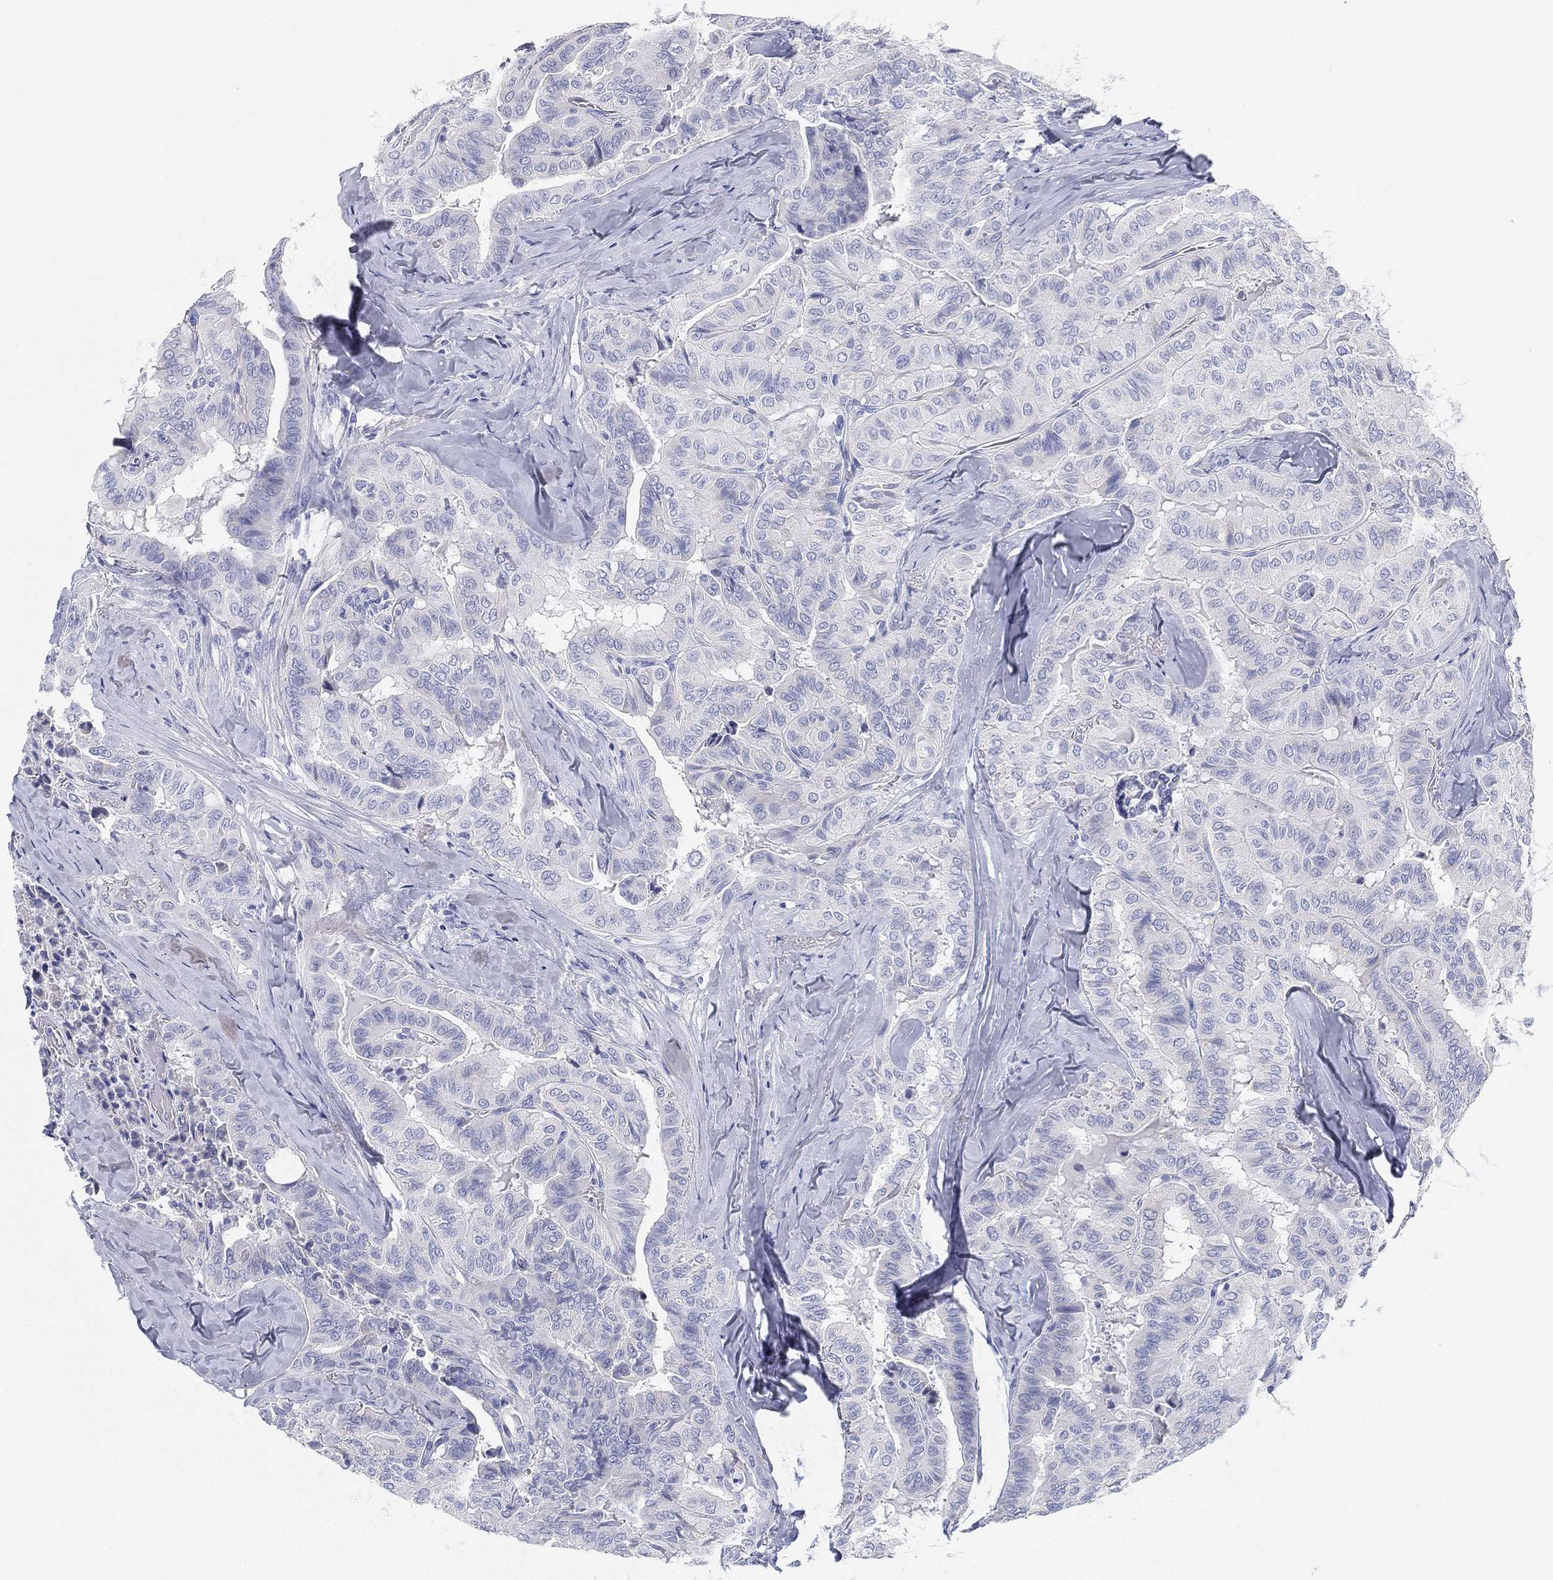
{"staining": {"intensity": "negative", "quantity": "none", "location": "none"}, "tissue": "thyroid cancer", "cell_type": "Tumor cells", "image_type": "cancer", "snomed": [{"axis": "morphology", "description": "Papillary adenocarcinoma, NOS"}, {"axis": "topography", "description": "Thyroid gland"}], "caption": "There is no significant expression in tumor cells of thyroid papillary adenocarcinoma.", "gene": "GPR61", "patient": {"sex": "female", "age": 68}}